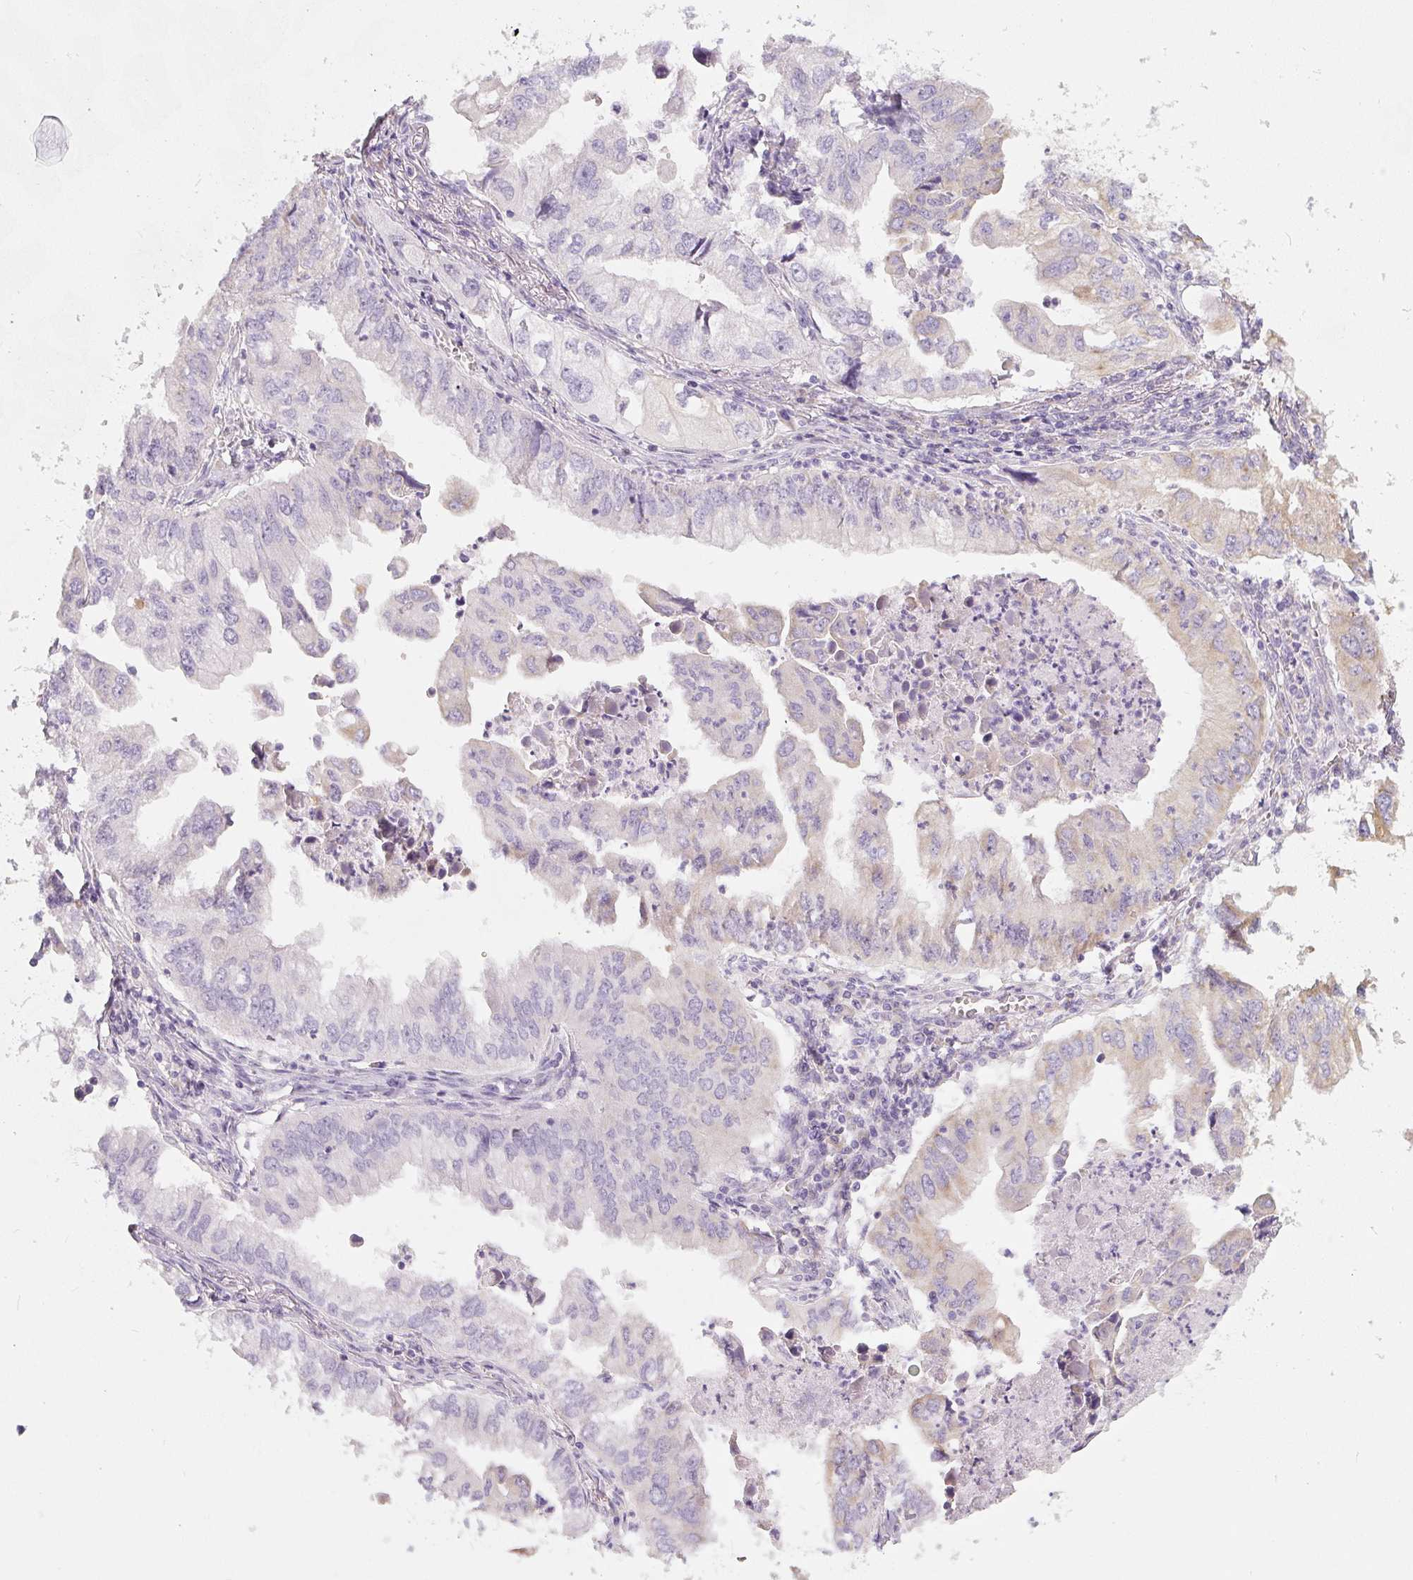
{"staining": {"intensity": "weak", "quantity": "<25%", "location": "cytoplasmic/membranous"}, "tissue": "lung cancer", "cell_type": "Tumor cells", "image_type": "cancer", "snomed": [{"axis": "morphology", "description": "Adenocarcinoma, NOS"}, {"axis": "topography", "description": "Lung"}], "caption": "An immunohistochemistry (IHC) photomicrograph of lung cancer is shown. There is no staining in tumor cells of lung cancer.", "gene": "PWWP3B", "patient": {"sex": "male", "age": 48}}